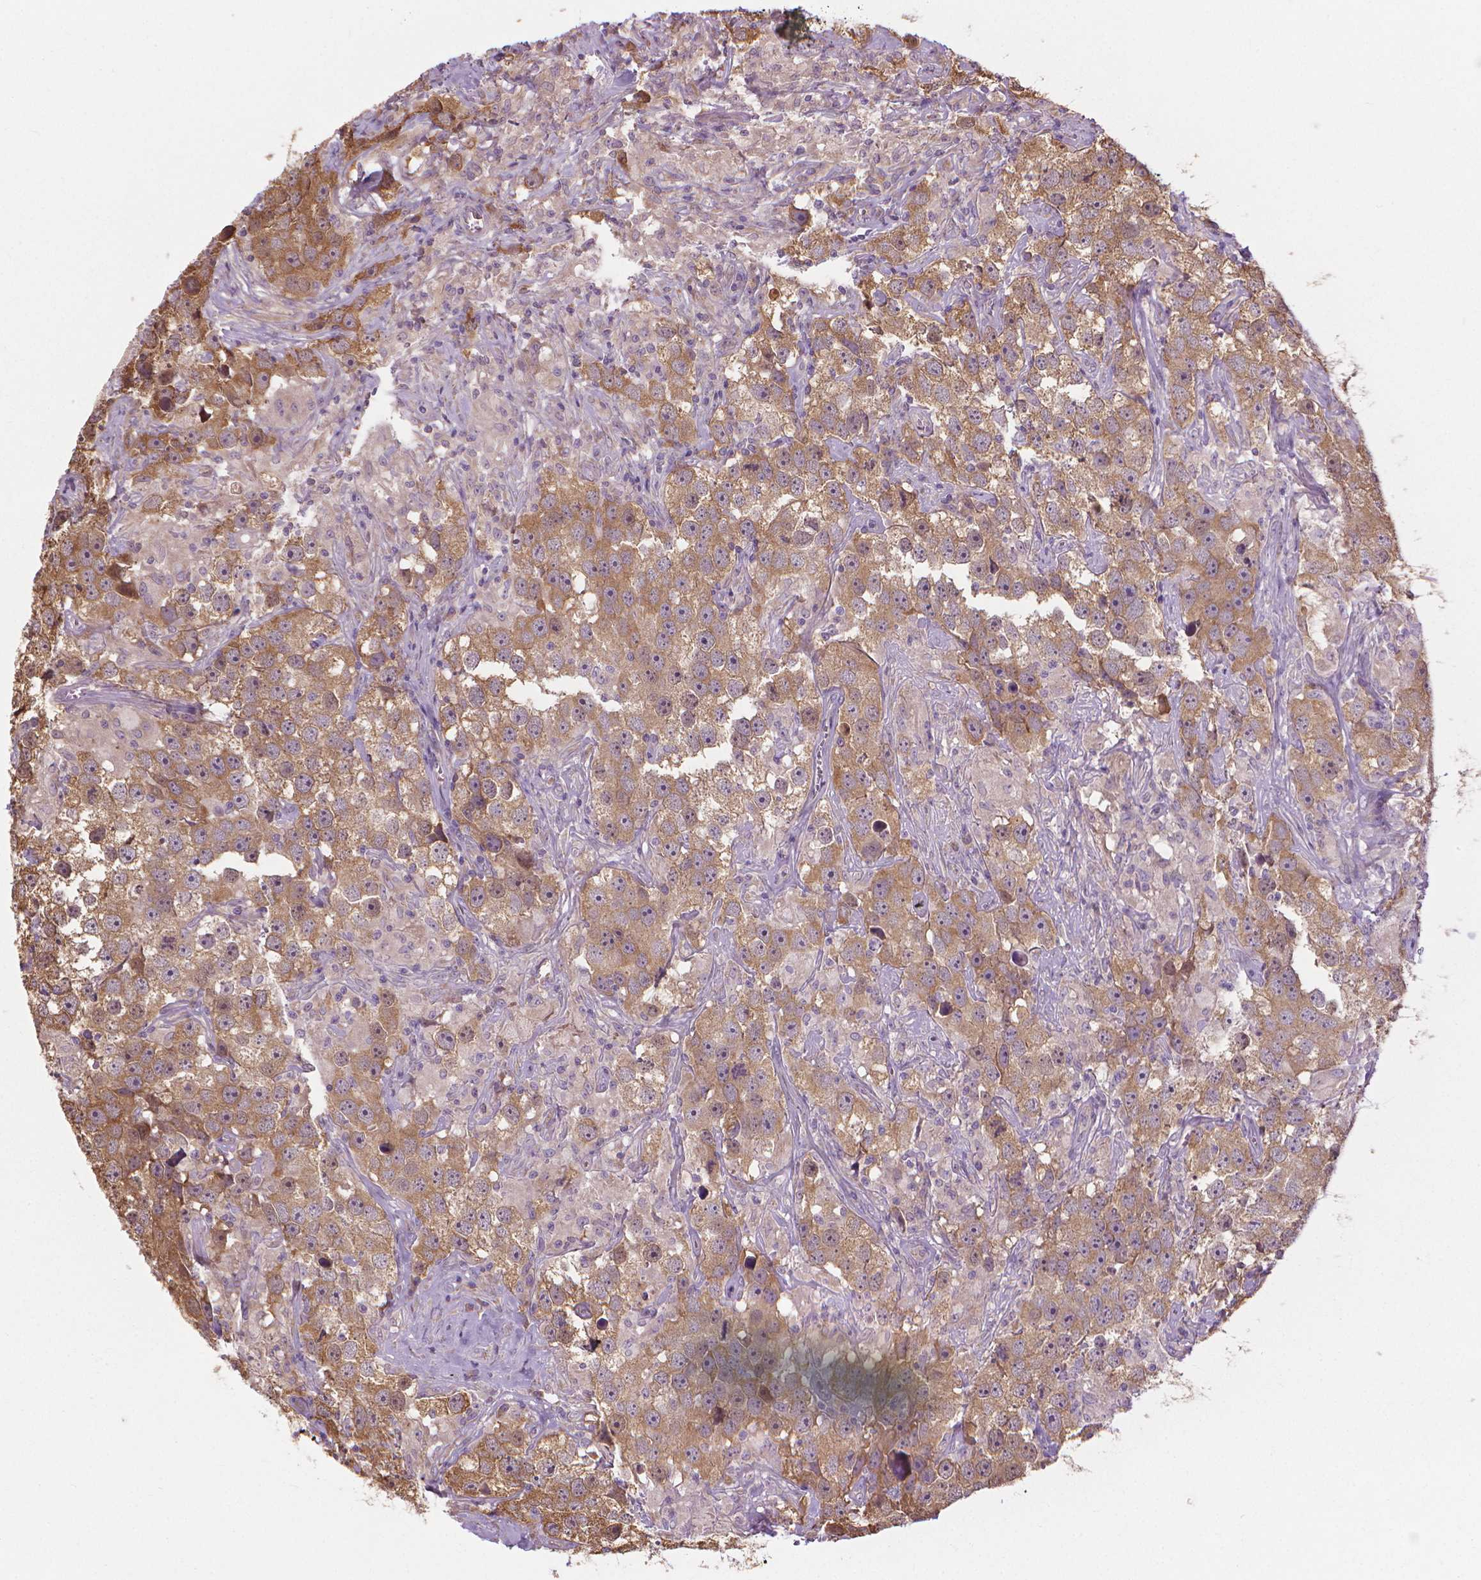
{"staining": {"intensity": "moderate", "quantity": ">75%", "location": "cytoplasmic/membranous"}, "tissue": "testis cancer", "cell_type": "Tumor cells", "image_type": "cancer", "snomed": [{"axis": "morphology", "description": "Seminoma, NOS"}, {"axis": "topography", "description": "Testis"}], "caption": "A histopathology image of seminoma (testis) stained for a protein exhibits moderate cytoplasmic/membranous brown staining in tumor cells.", "gene": "NUDT1", "patient": {"sex": "male", "age": 49}}